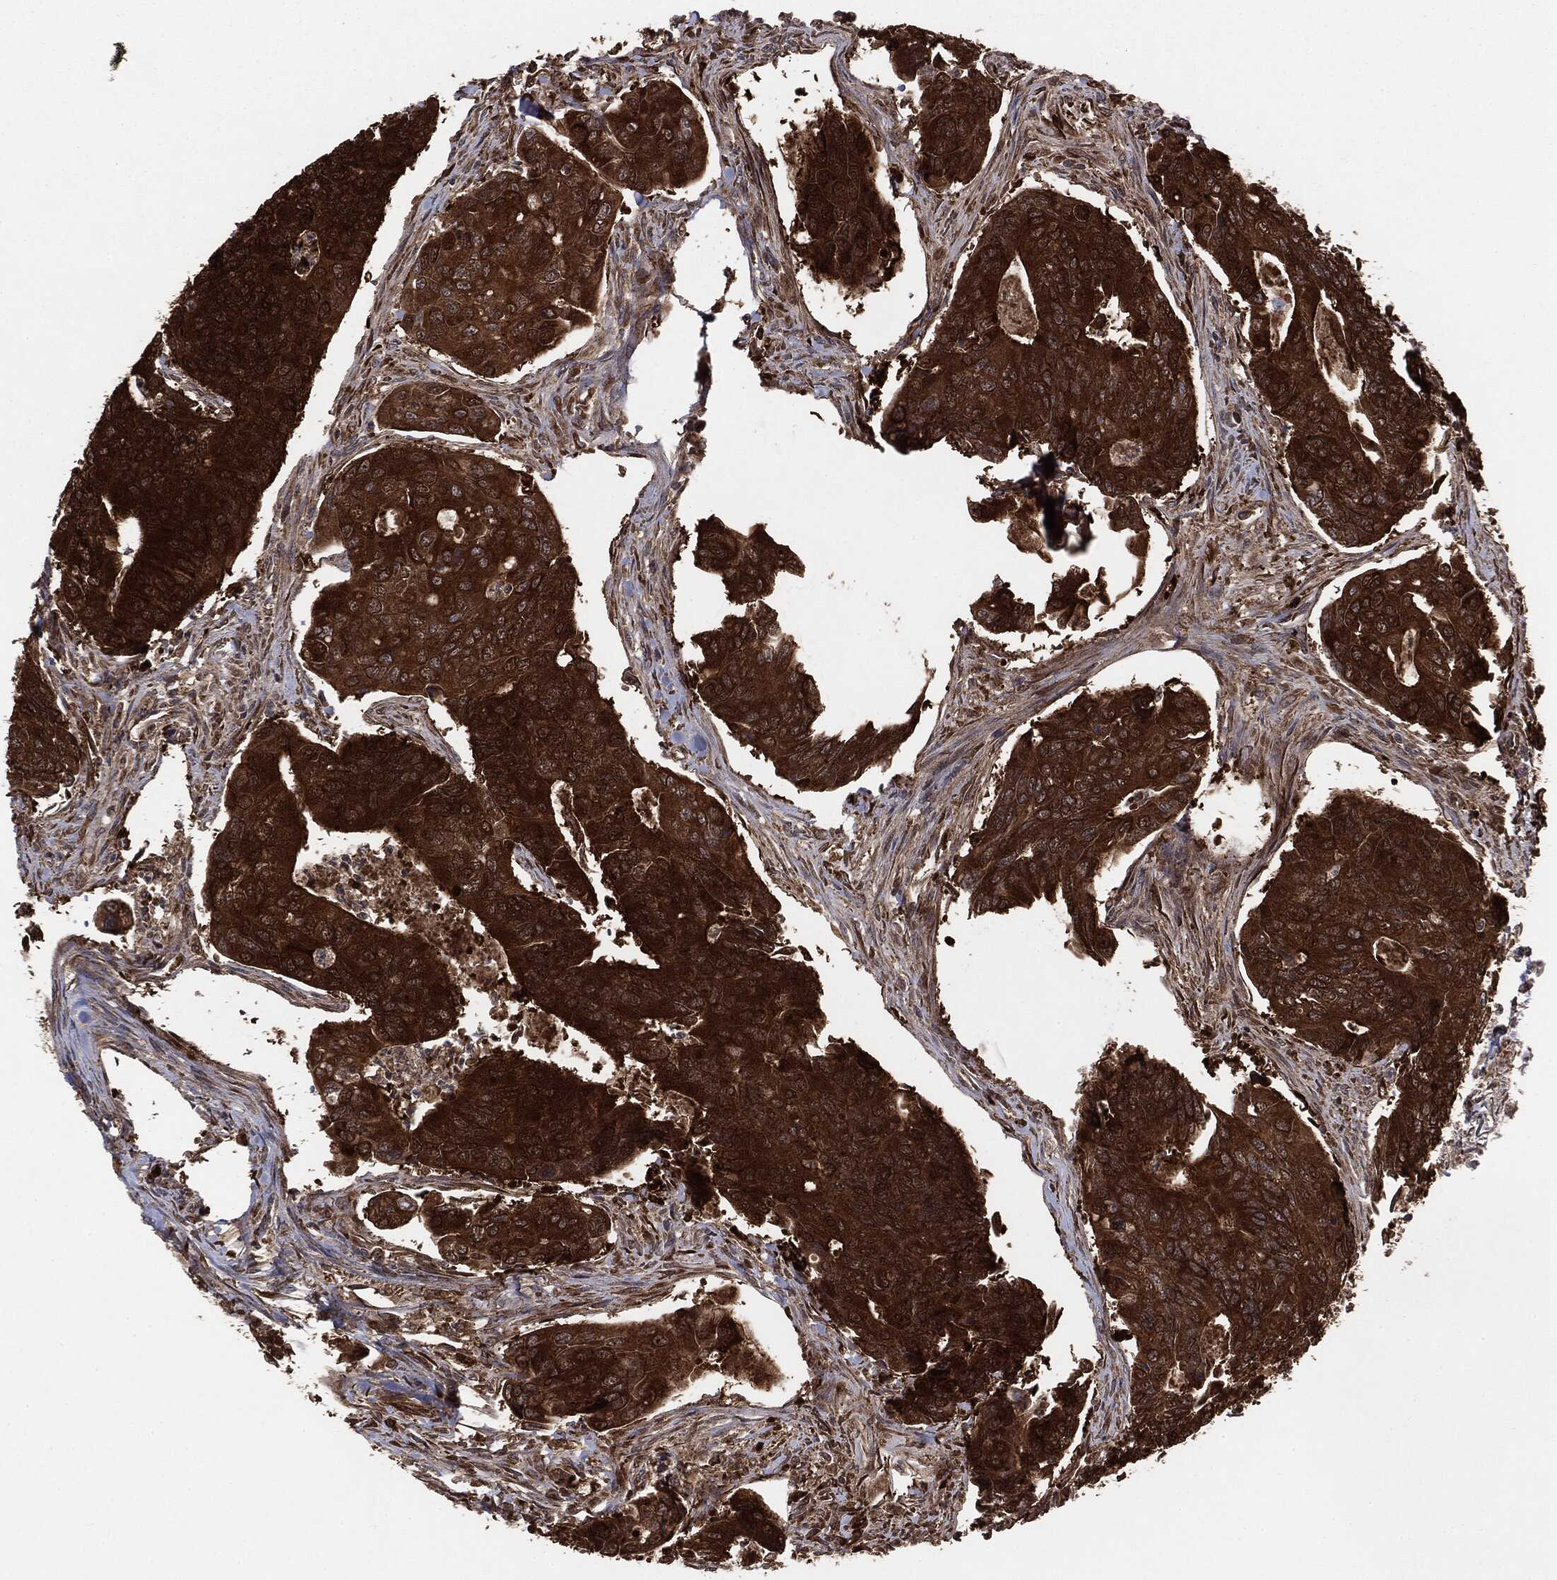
{"staining": {"intensity": "strong", "quantity": ">75%", "location": "cytoplasmic/membranous"}, "tissue": "colorectal cancer", "cell_type": "Tumor cells", "image_type": "cancer", "snomed": [{"axis": "morphology", "description": "Adenocarcinoma, NOS"}, {"axis": "topography", "description": "Colon"}], "caption": "Immunohistochemical staining of adenocarcinoma (colorectal) shows high levels of strong cytoplasmic/membranous protein positivity in about >75% of tumor cells.", "gene": "NME1", "patient": {"sex": "female", "age": 67}}